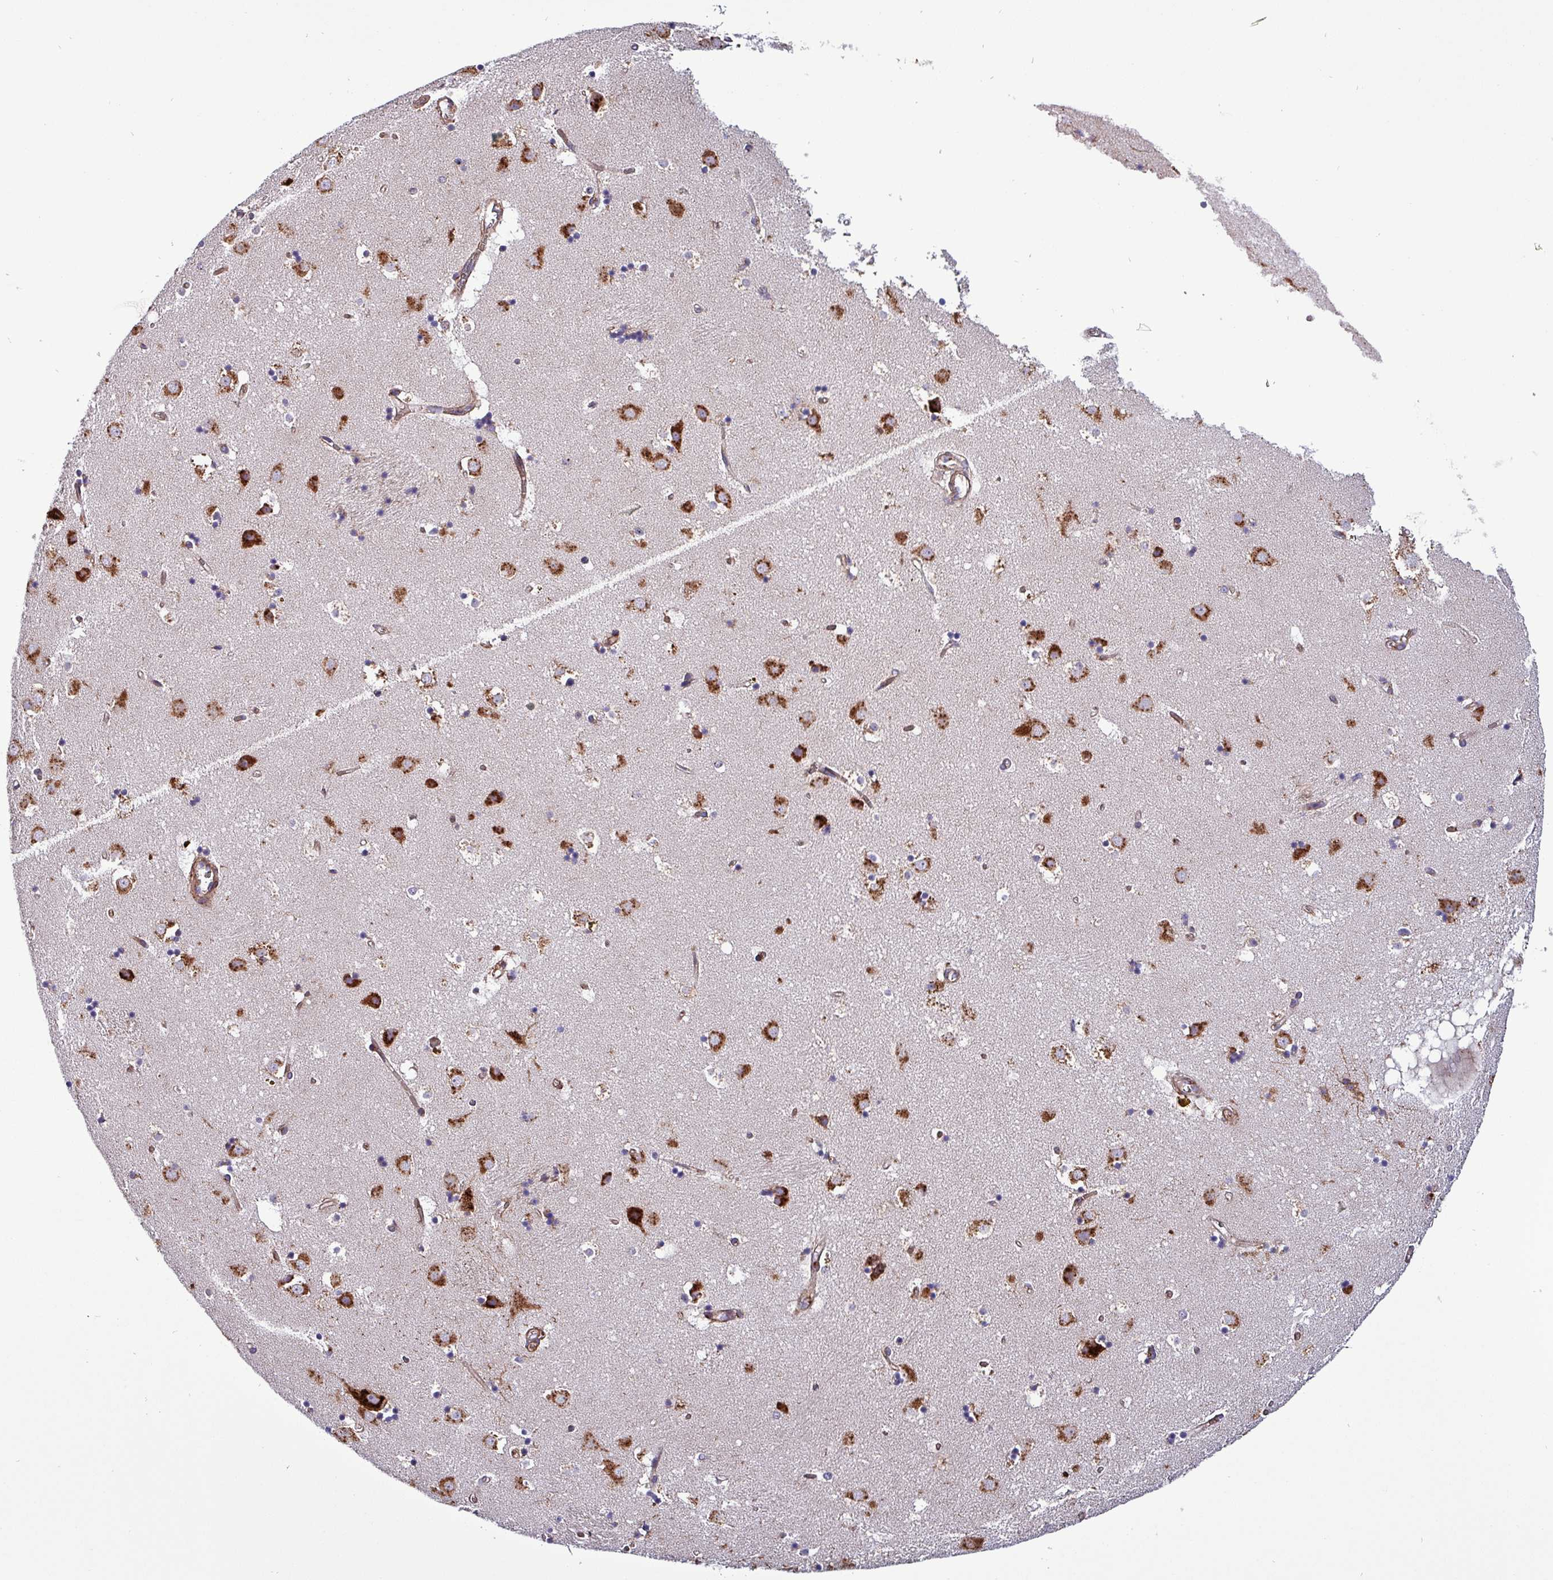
{"staining": {"intensity": "strong", "quantity": "25%-75%", "location": "cytoplasmic/membranous"}, "tissue": "caudate", "cell_type": "Glial cells", "image_type": "normal", "snomed": [{"axis": "morphology", "description": "Normal tissue, NOS"}, {"axis": "topography", "description": "Lateral ventricle wall"}], "caption": "The histopathology image exhibits staining of normal caudate, revealing strong cytoplasmic/membranous protein staining (brown color) within glial cells. (Brightfield microscopy of DAB IHC at high magnification).", "gene": "VAMP4", "patient": {"sex": "male", "age": 58}}